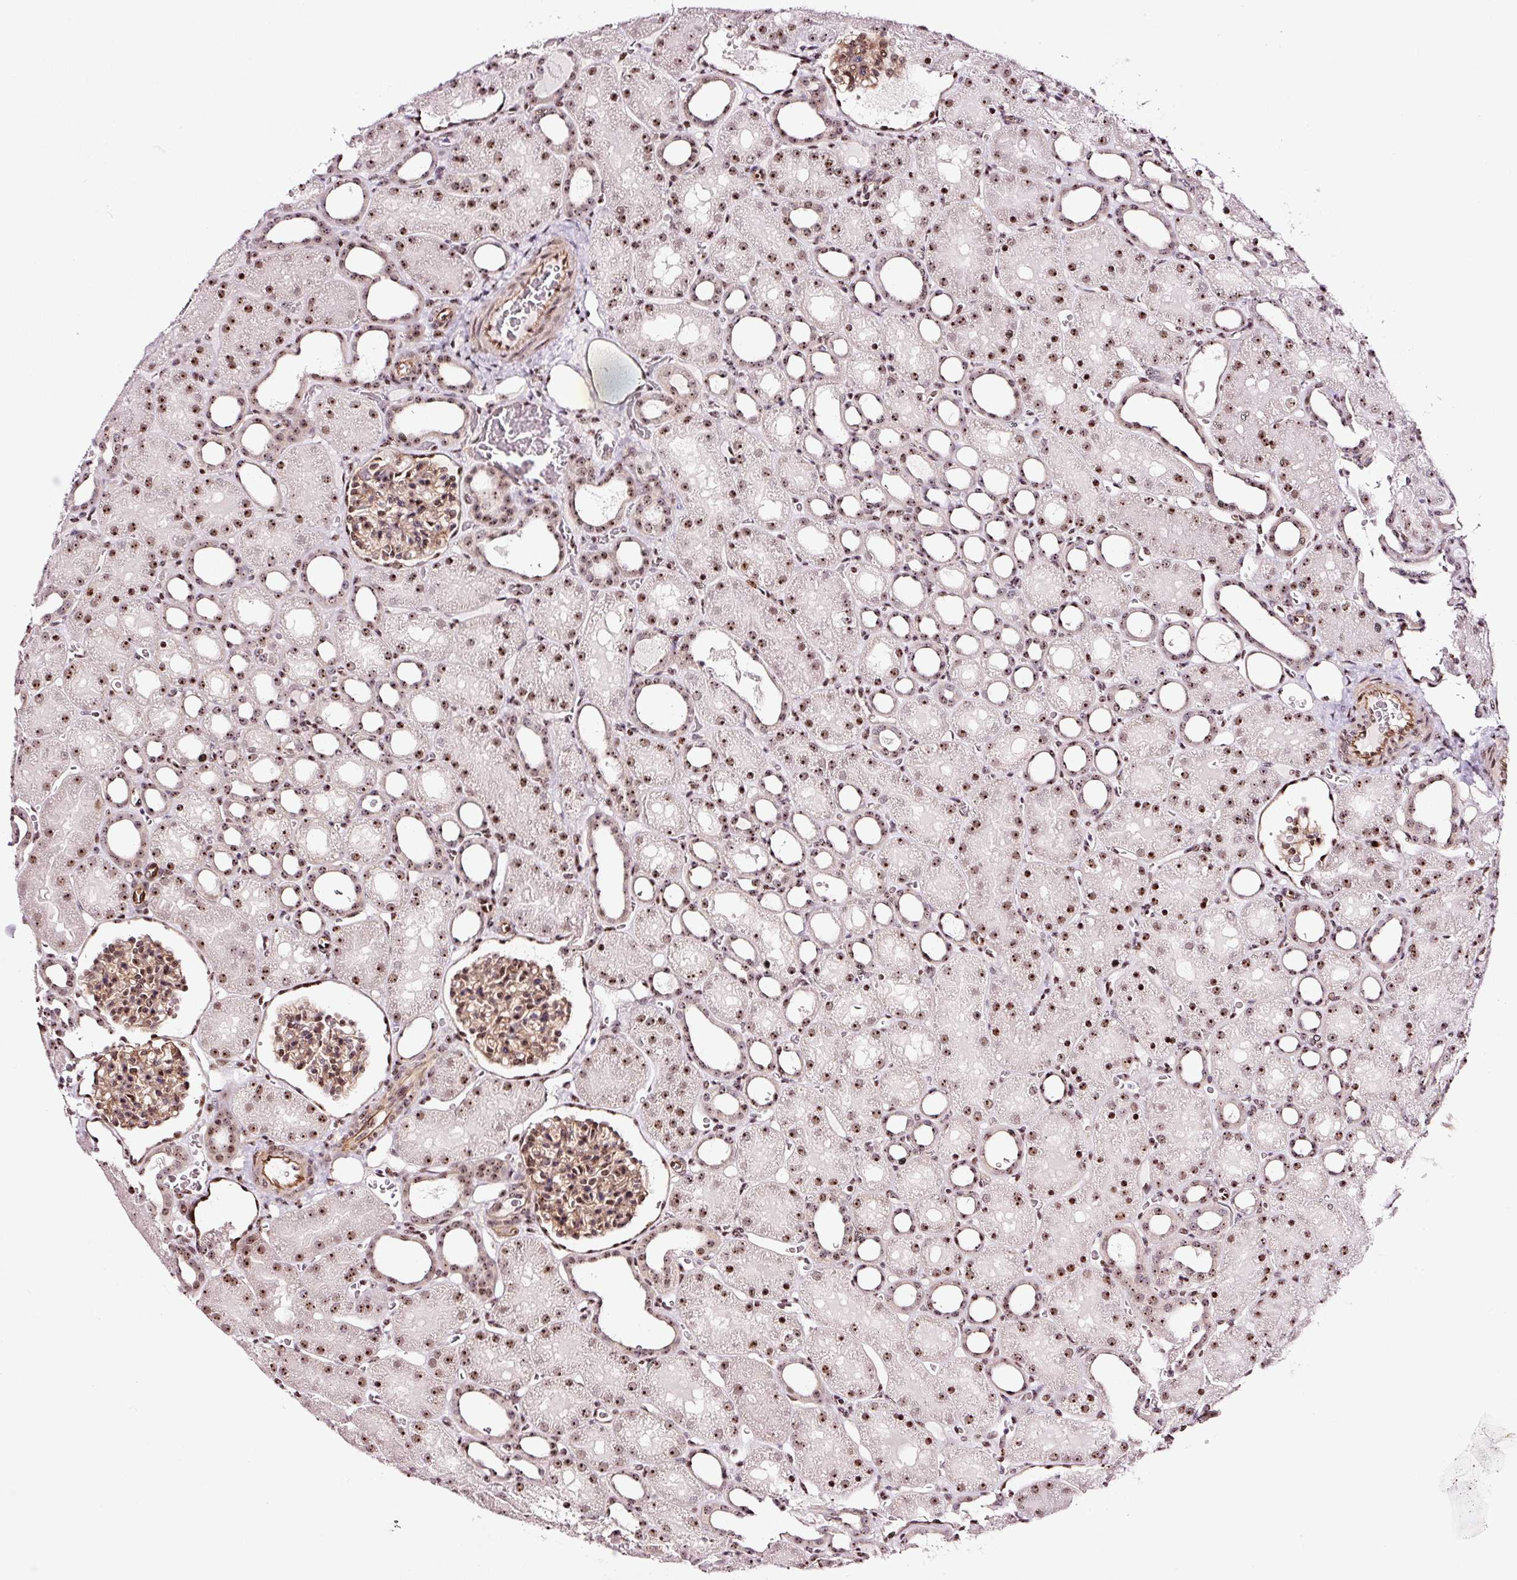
{"staining": {"intensity": "strong", "quantity": ">75%", "location": "nuclear"}, "tissue": "kidney", "cell_type": "Cells in glomeruli", "image_type": "normal", "snomed": [{"axis": "morphology", "description": "Normal tissue, NOS"}, {"axis": "topography", "description": "Kidney"}], "caption": "Immunohistochemistry (DAB (3,3'-diaminobenzidine)) staining of unremarkable kidney shows strong nuclear protein staining in approximately >75% of cells in glomeruli.", "gene": "GNL3", "patient": {"sex": "male", "age": 2}}